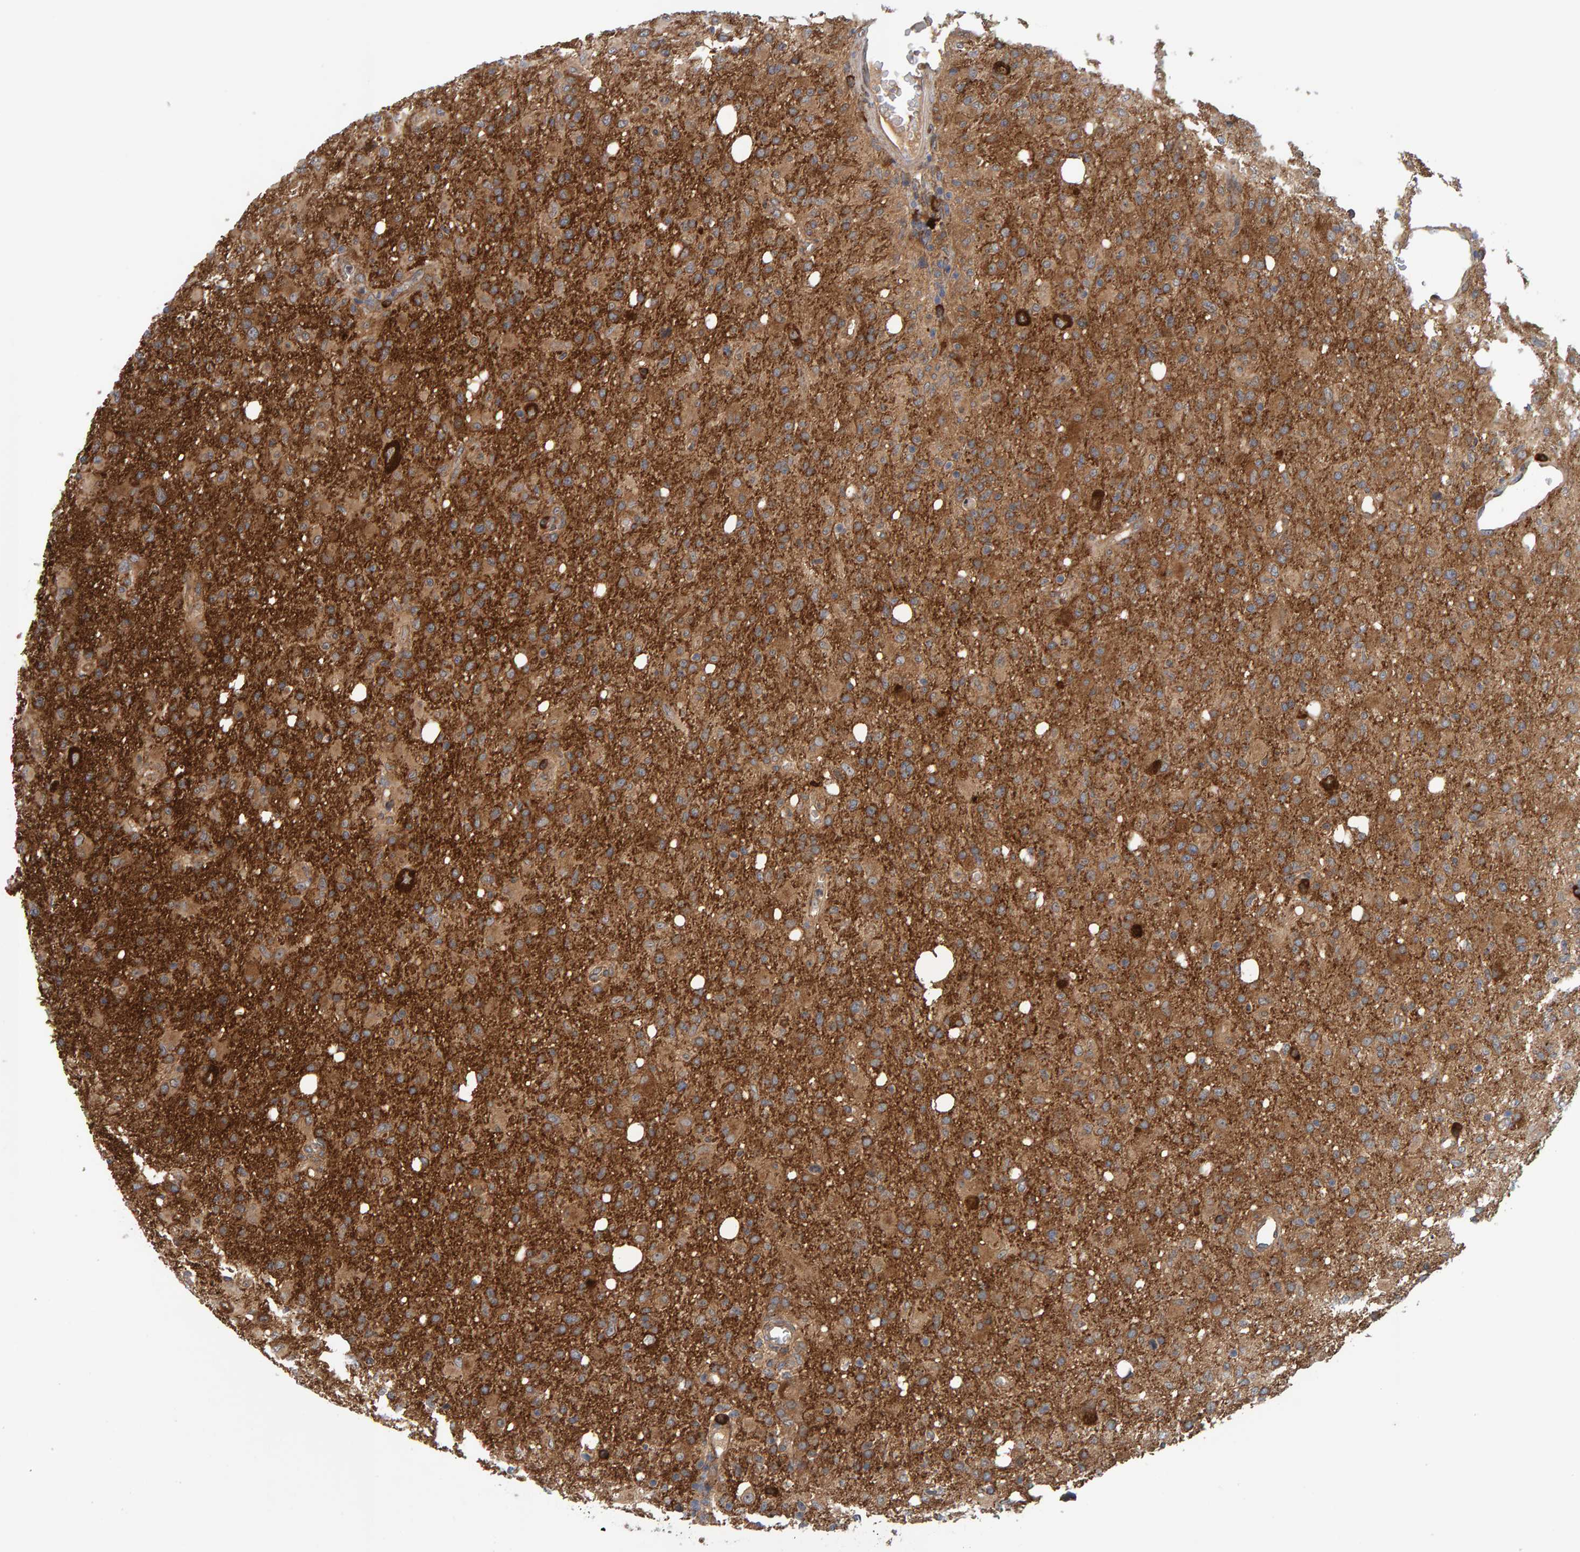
{"staining": {"intensity": "strong", "quantity": ">75%", "location": "cytoplasmic/membranous"}, "tissue": "glioma", "cell_type": "Tumor cells", "image_type": "cancer", "snomed": [{"axis": "morphology", "description": "Glioma, malignant, High grade"}, {"axis": "topography", "description": "Brain"}], "caption": "Malignant glioma (high-grade) stained with a brown dye exhibits strong cytoplasmic/membranous positive staining in about >75% of tumor cells.", "gene": "BAIAP2", "patient": {"sex": "female", "age": 57}}